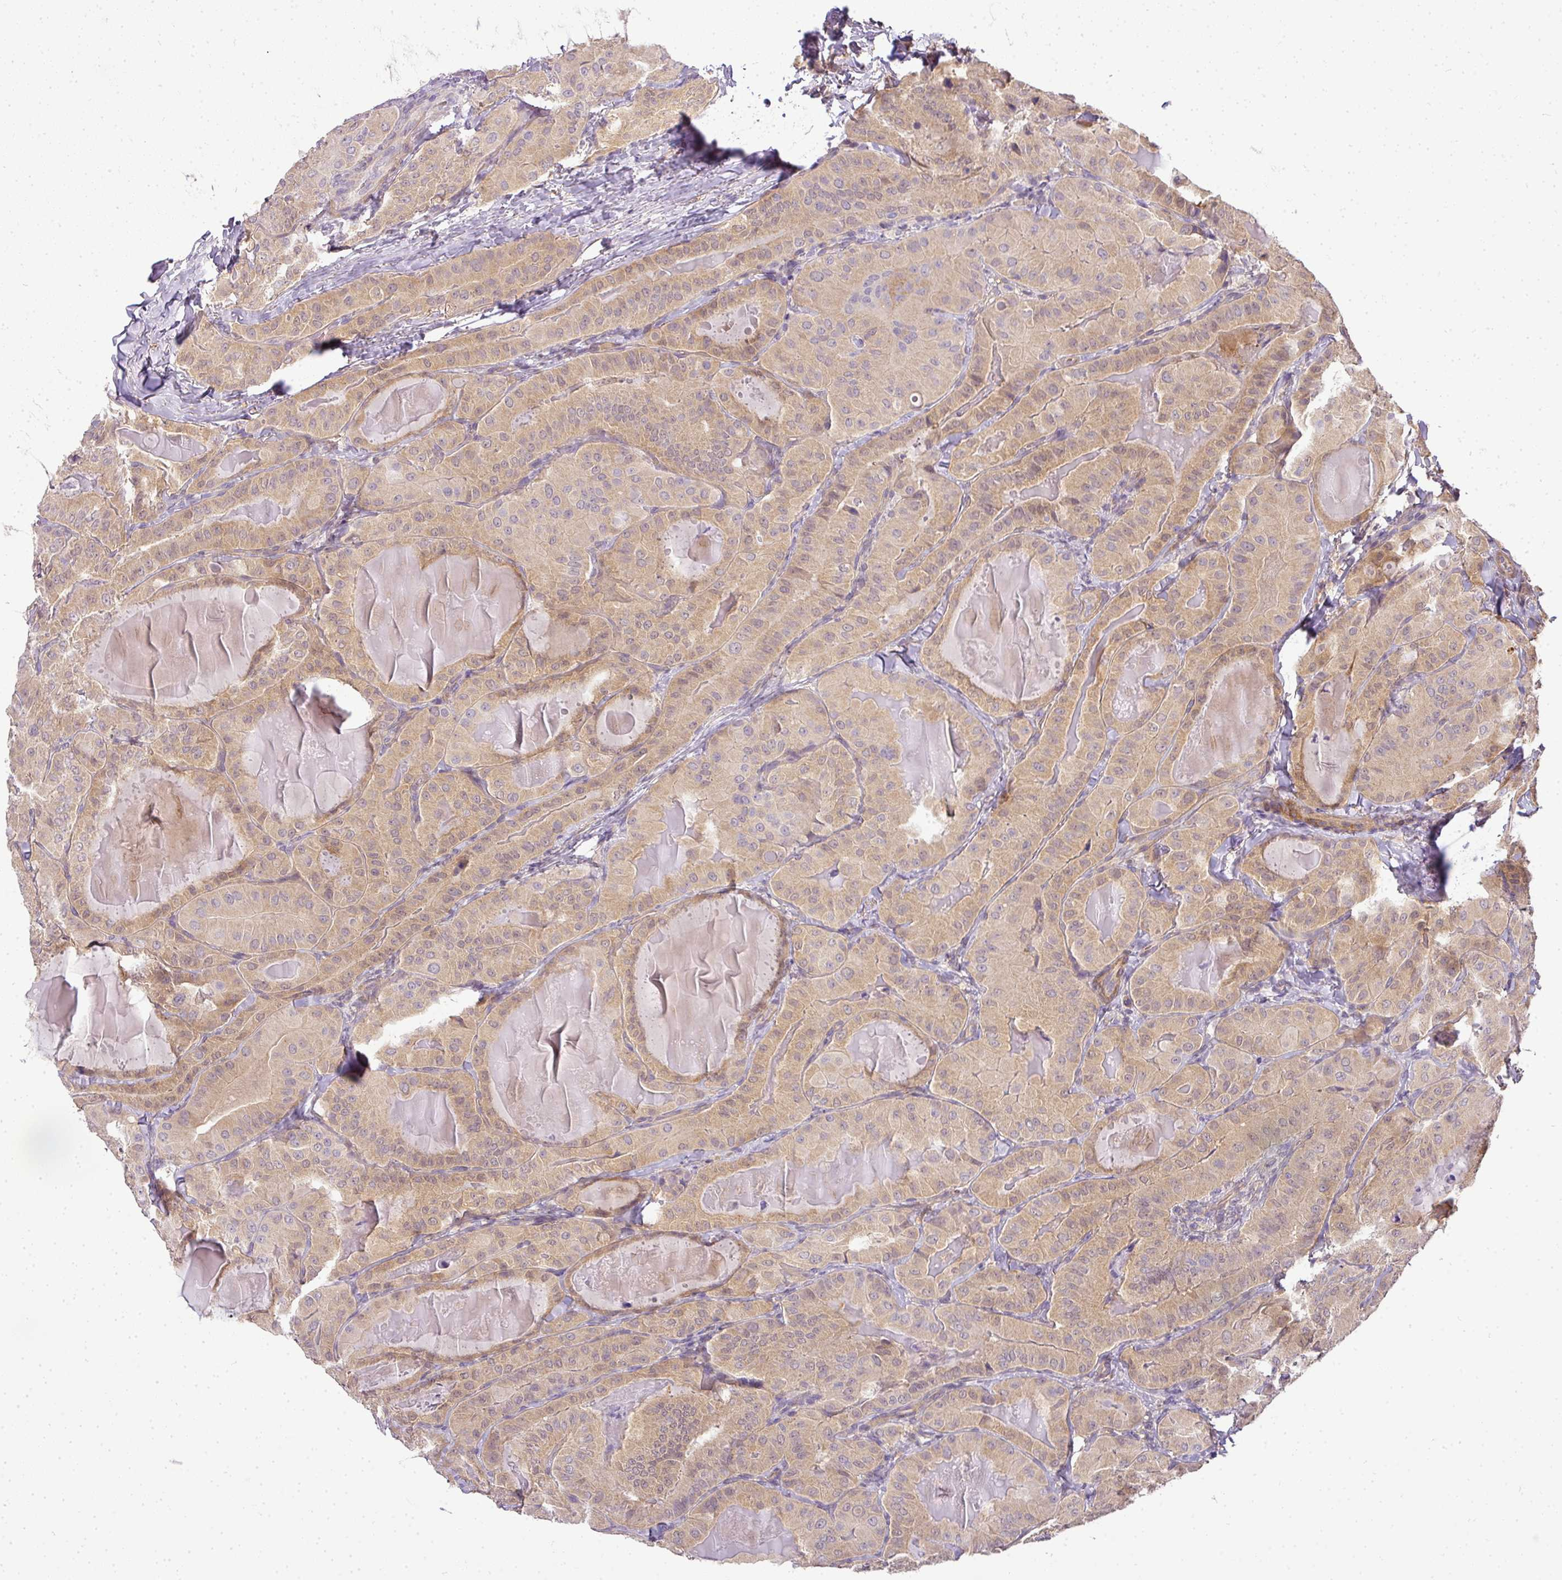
{"staining": {"intensity": "weak", "quantity": ">75%", "location": "cytoplasmic/membranous"}, "tissue": "thyroid cancer", "cell_type": "Tumor cells", "image_type": "cancer", "snomed": [{"axis": "morphology", "description": "Papillary adenocarcinoma, NOS"}, {"axis": "topography", "description": "Thyroid gland"}], "caption": "High-magnification brightfield microscopy of papillary adenocarcinoma (thyroid) stained with DAB (brown) and counterstained with hematoxylin (blue). tumor cells exhibit weak cytoplasmic/membranous staining is identified in about>75% of cells.", "gene": "ADH5", "patient": {"sex": "female", "age": 68}}